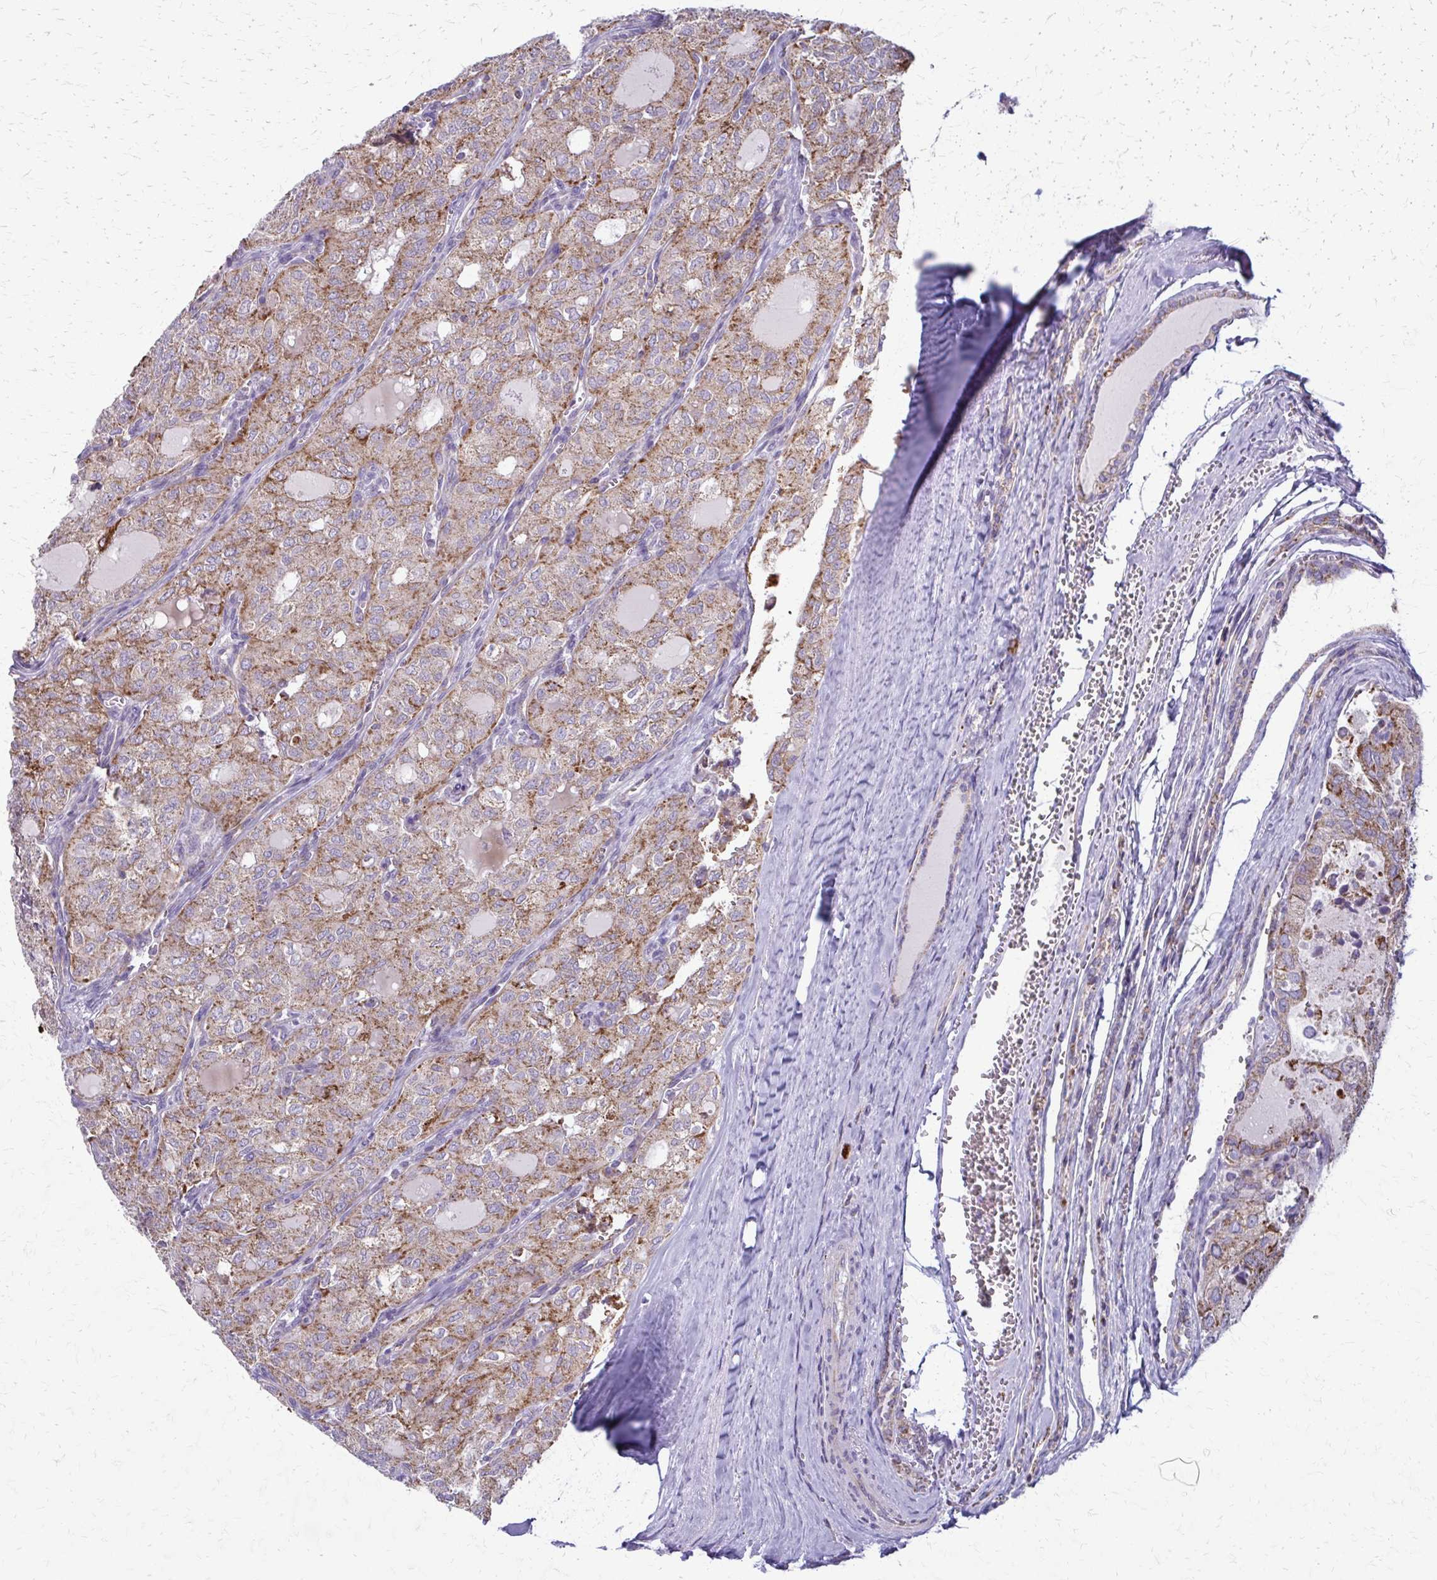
{"staining": {"intensity": "moderate", "quantity": ">75%", "location": "cytoplasmic/membranous"}, "tissue": "thyroid cancer", "cell_type": "Tumor cells", "image_type": "cancer", "snomed": [{"axis": "morphology", "description": "Follicular adenoma carcinoma, NOS"}, {"axis": "topography", "description": "Thyroid gland"}], "caption": "Moderate cytoplasmic/membranous staining for a protein is seen in about >75% of tumor cells of thyroid follicular adenoma carcinoma using immunohistochemistry.", "gene": "TVP23A", "patient": {"sex": "male", "age": 75}}